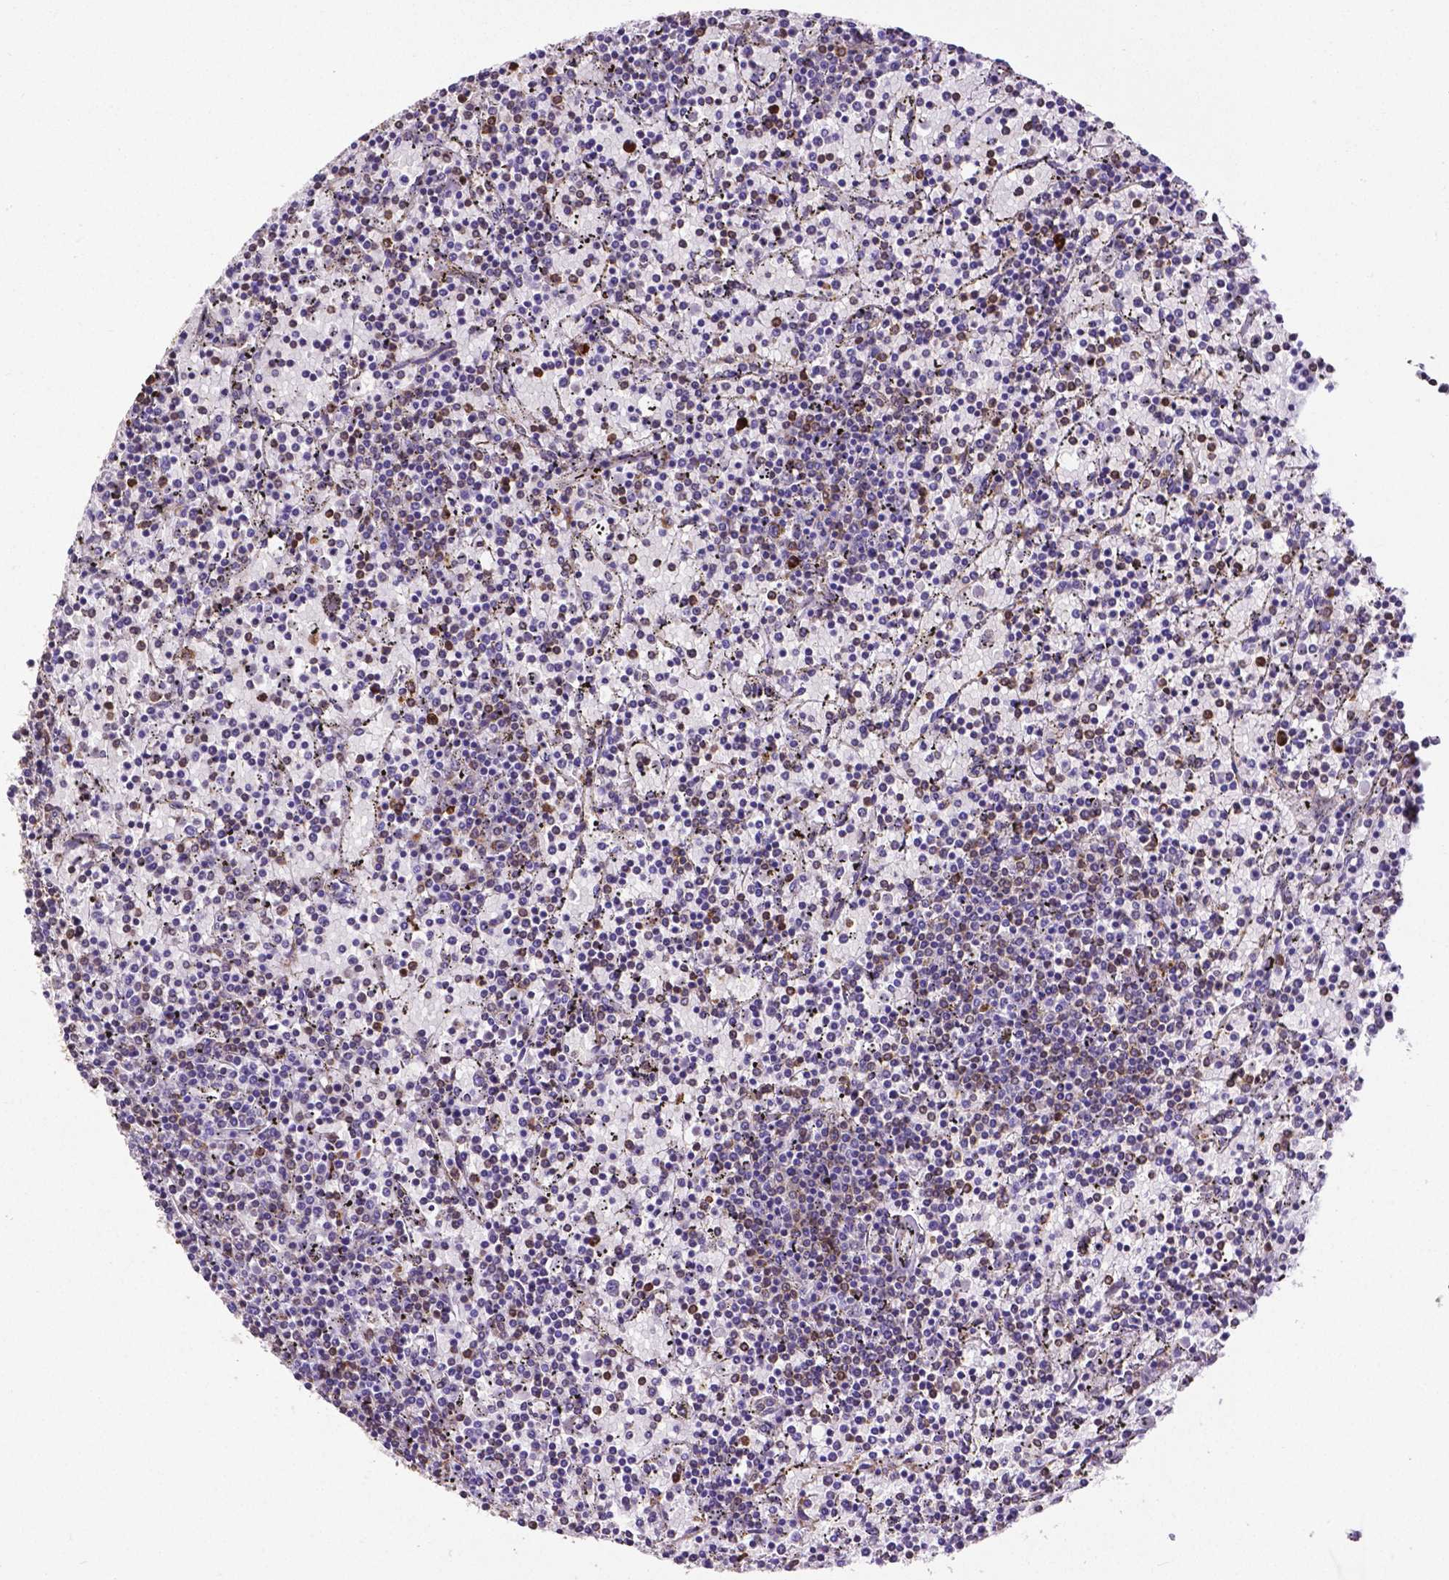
{"staining": {"intensity": "moderate", "quantity": "25%-75%", "location": "cytoplasmic/membranous"}, "tissue": "lymphoma", "cell_type": "Tumor cells", "image_type": "cancer", "snomed": [{"axis": "morphology", "description": "Malignant lymphoma, non-Hodgkin's type, Low grade"}, {"axis": "topography", "description": "Spleen"}], "caption": "An image of malignant lymphoma, non-Hodgkin's type (low-grade) stained for a protein displays moderate cytoplasmic/membranous brown staining in tumor cells.", "gene": "MTDH", "patient": {"sex": "female", "age": 77}}